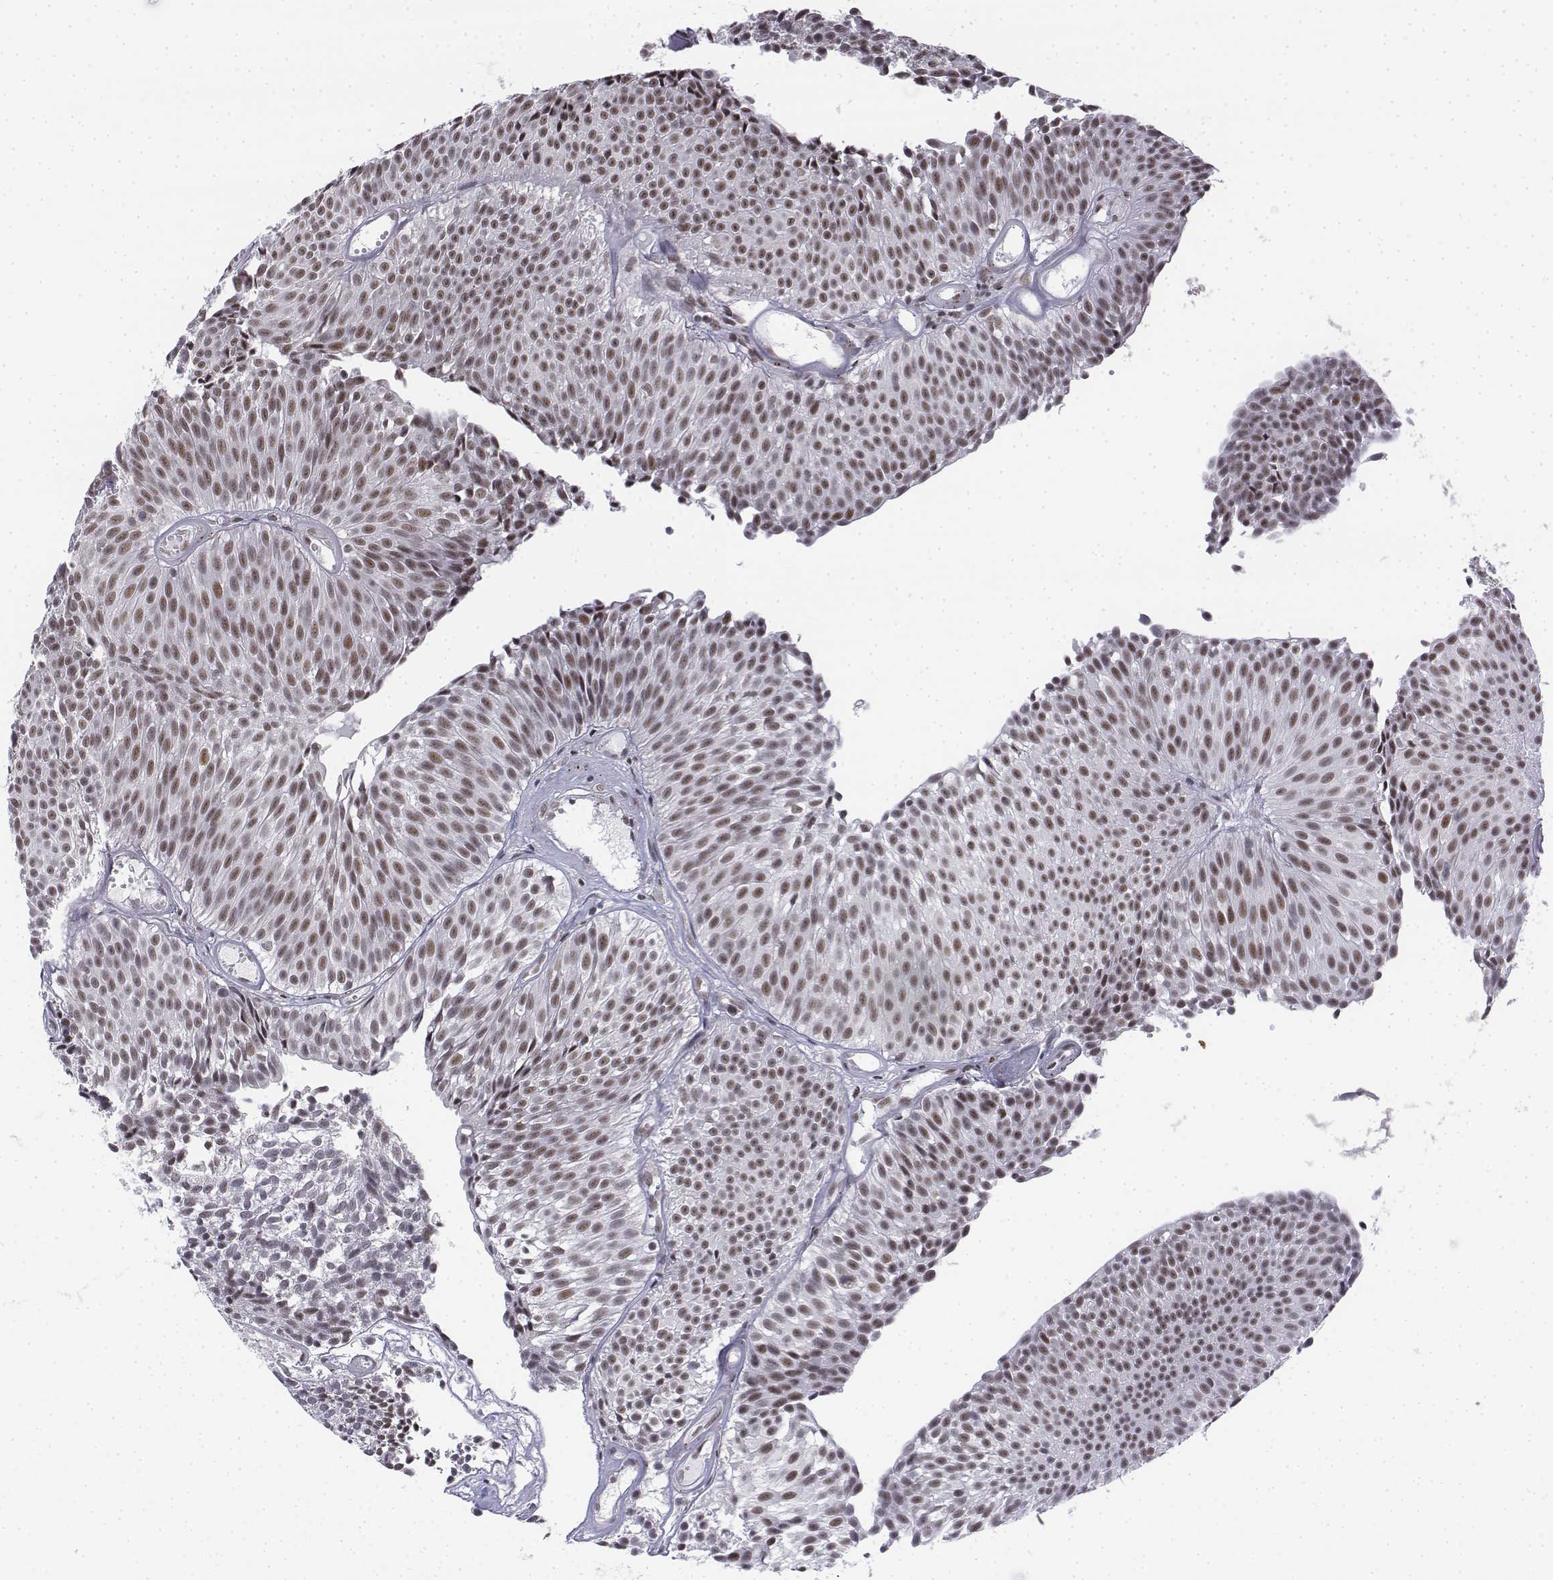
{"staining": {"intensity": "moderate", "quantity": ">75%", "location": "nuclear"}, "tissue": "urothelial cancer", "cell_type": "Tumor cells", "image_type": "cancer", "snomed": [{"axis": "morphology", "description": "Urothelial carcinoma, Low grade"}, {"axis": "topography", "description": "Urinary bladder"}], "caption": "Protein expression analysis of low-grade urothelial carcinoma demonstrates moderate nuclear expression in about >75% of tumor cells. Nuclei are stained in blue.", "gene": "SETD1A", "patient": {"sex": "male", "age": 63}}